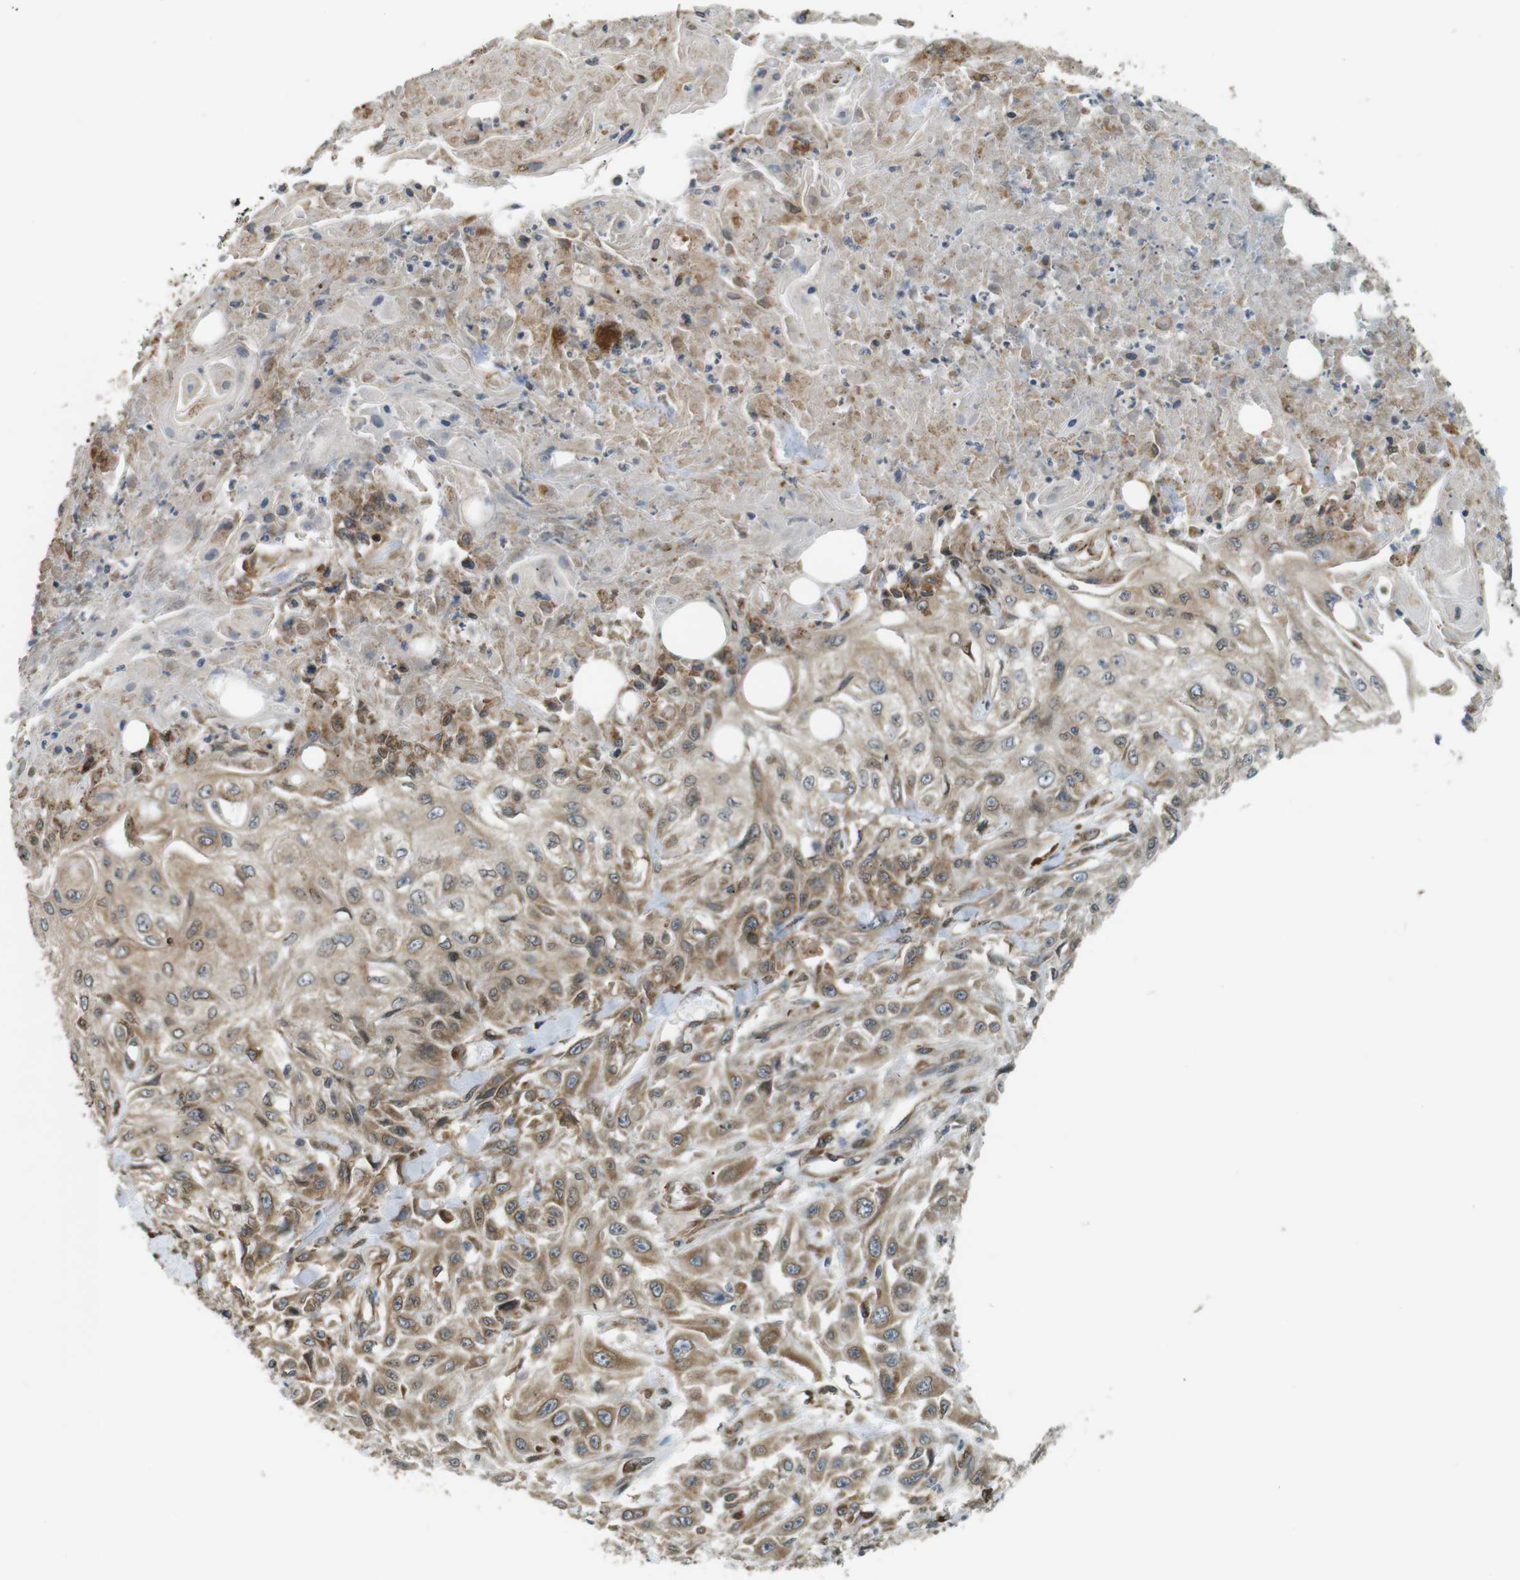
{"staining": {"intensity": "moderate", "quantity": "25%-75%", "location": "cytoplasmic/membranous,nuclear"}, "tissue": "skin cancer", "cell_type": "Tumor cells", "image_type": "cancer", "snomed": [{"axis": "morphology", "description": "Squamous cell carcinoma, NOS"}, {"axis": "topography", "description": "Skin"}], "caption": "Immunohistochemical staining of human skin squamous cell carcinoma shows medium levels of moderate cytoplasmic/membranous and nuclear protein staining in about 25%-75% of tumor cells. The staining was performed using DAB (3,3'-diaminobenzidine), with brown indicating positive protein expression. Nuclei are stained blue with hematoxylin.", "gene": "TMED4", "patient": {"sex": "male", "age": 75}}